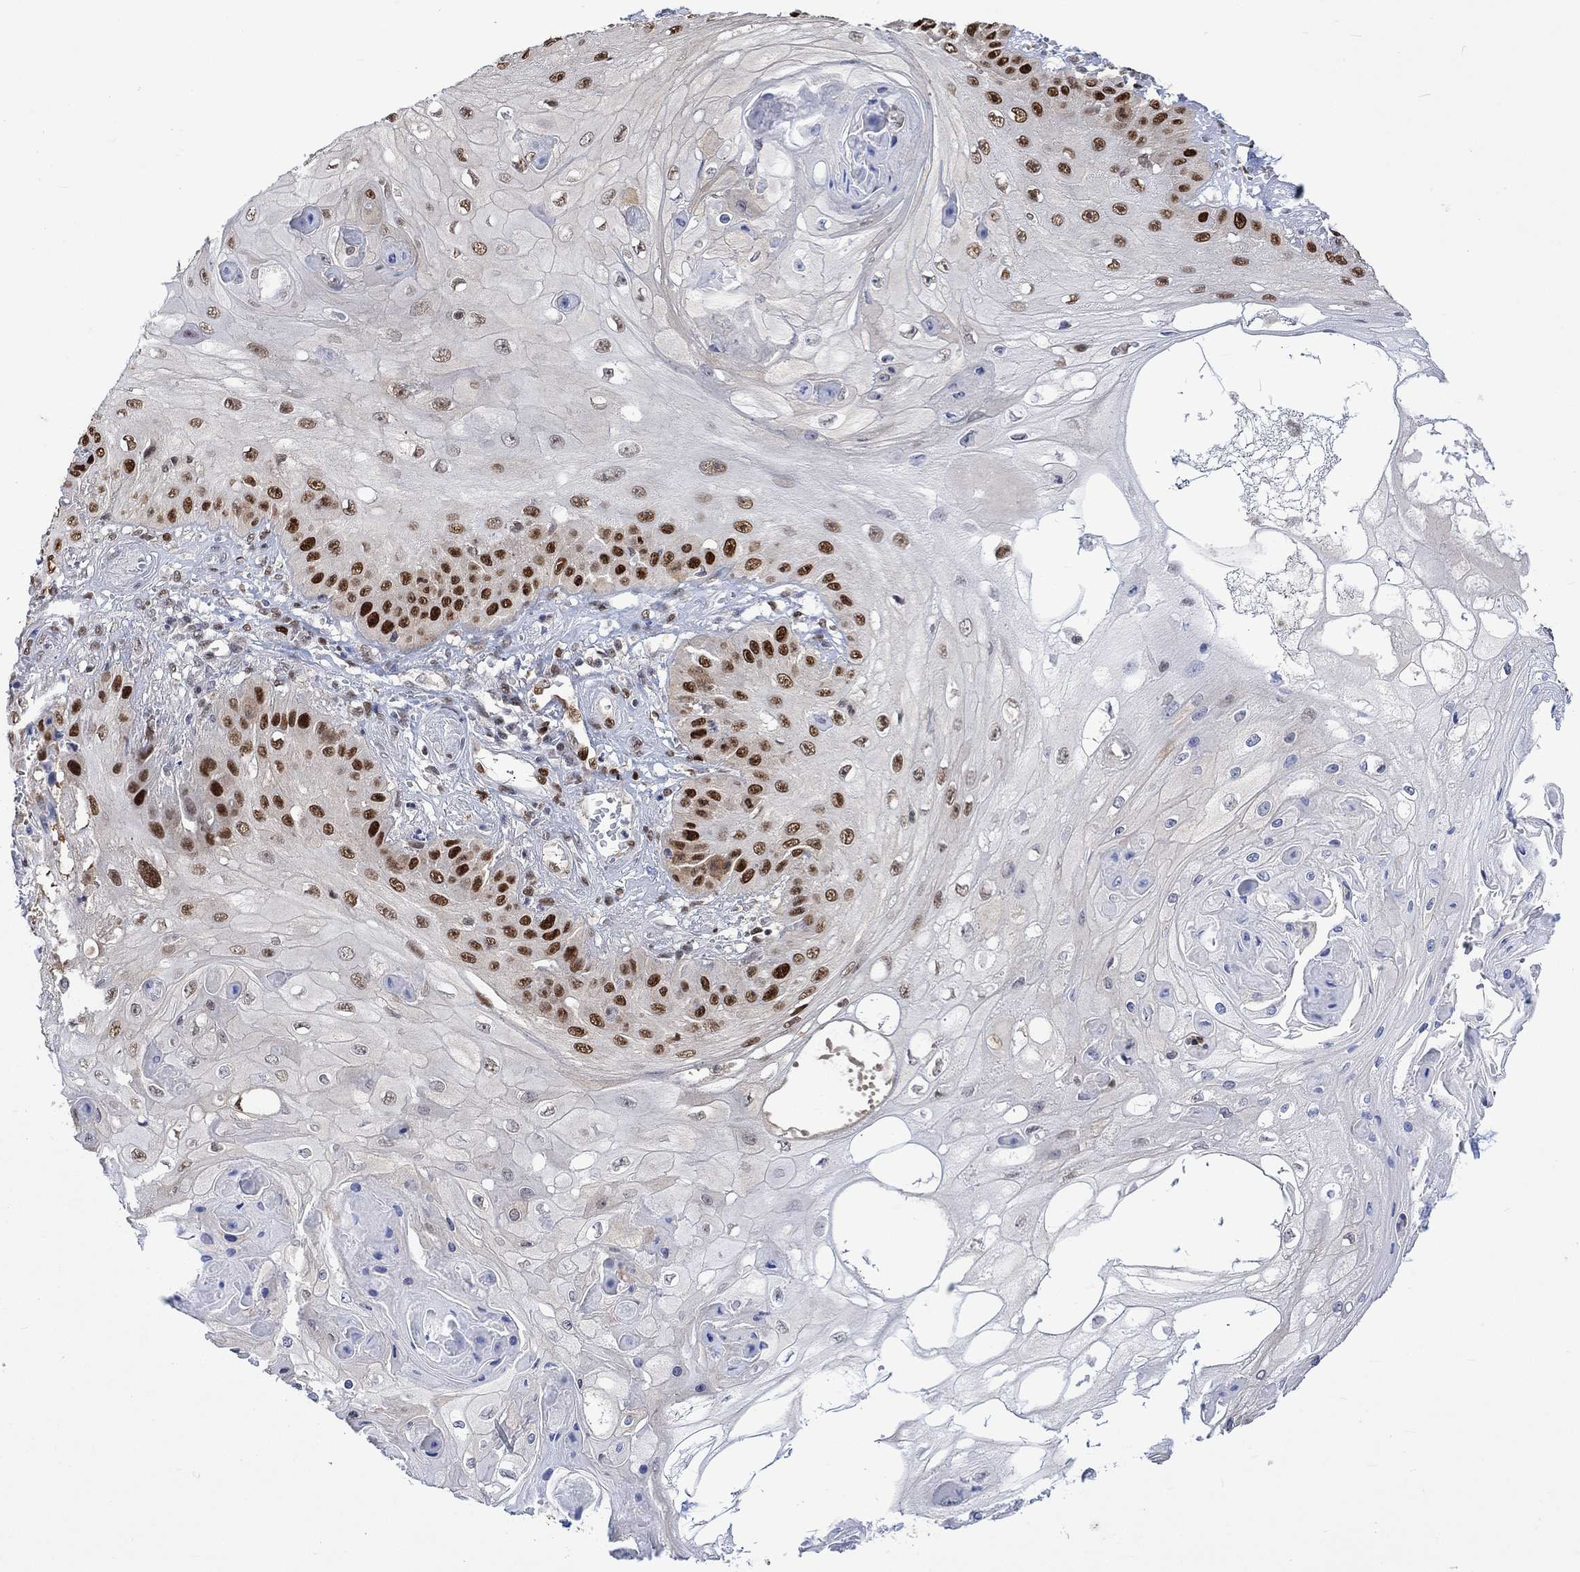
{"staining": {"intensity": "strong", "quantity": "<25%", "location": "nuclear"}, "tissue": "skin cancer", "cell_type": "Tumor cells", "image_type": "cancer", "snomed": [{"axis": "morphology", "description": "Squamous cell carcinoma, NOS"}, {"axis": "topography", "description": "Skin"}], "caption": "This image demonstrates immunohistochemistry staining of skin cancer, with medium strong nuclear expression in approximately <25% of tumor cells.", "gene": "RAD54L2", "patient": {"sex": "male", "age": 70}}